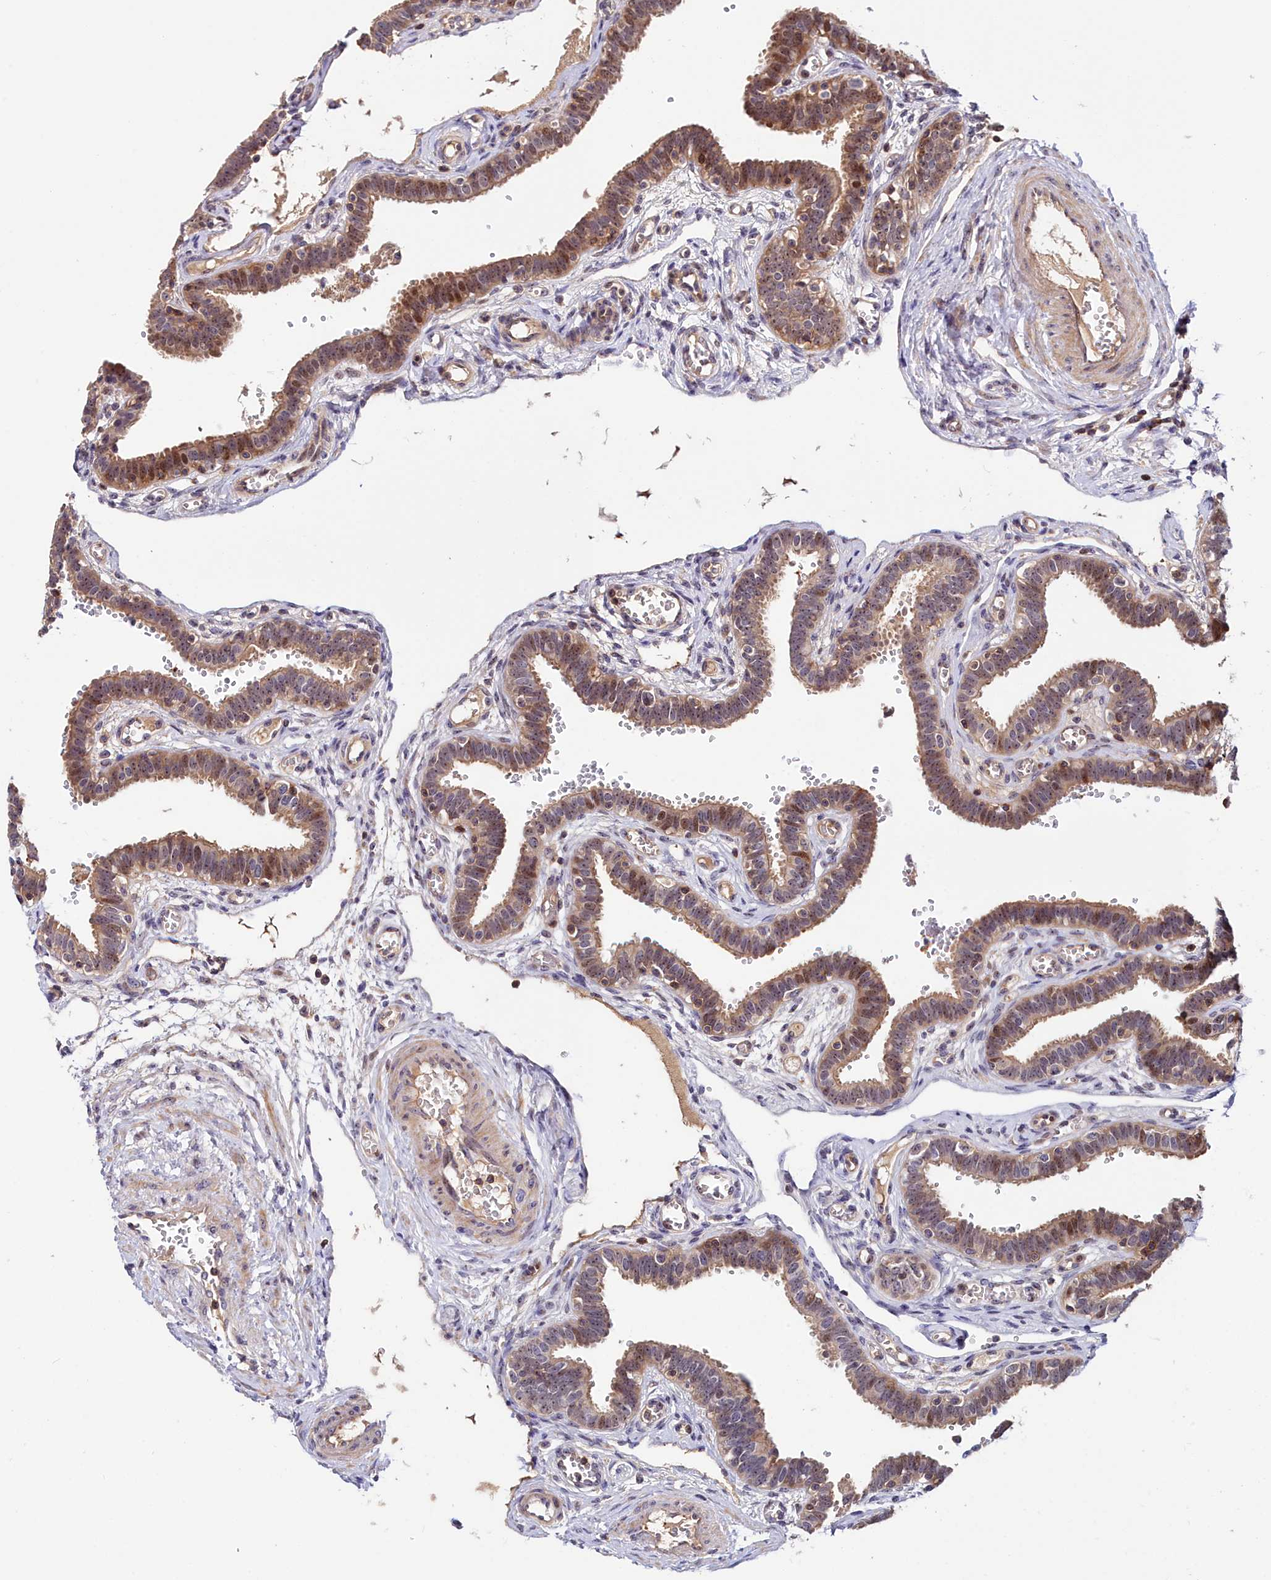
{"staining": {"intensity": "moderate", "quantity": "25%-75%", "location": "cytoplasmic/membranous"}, "tissue": "fallopian tube", "cell_type": "Glandular cells", "image_type": "normal", "snomed": [{"axis": "morphology", "description": "Normal tissue, NOS"}, {"axis": "topography", "description": "Fallopian tube"}, {"axis": "topography", "description": "Placenta"}], "caption": "A brown stain shows moderate cytoplasmic/membranous expression of a protein in glandular cells of normal human fallopian tube. (IHC, brightfield microscopy, high magnification).", "gene": "NEURL4", "patient": {"sex": "female", "age": 32}}